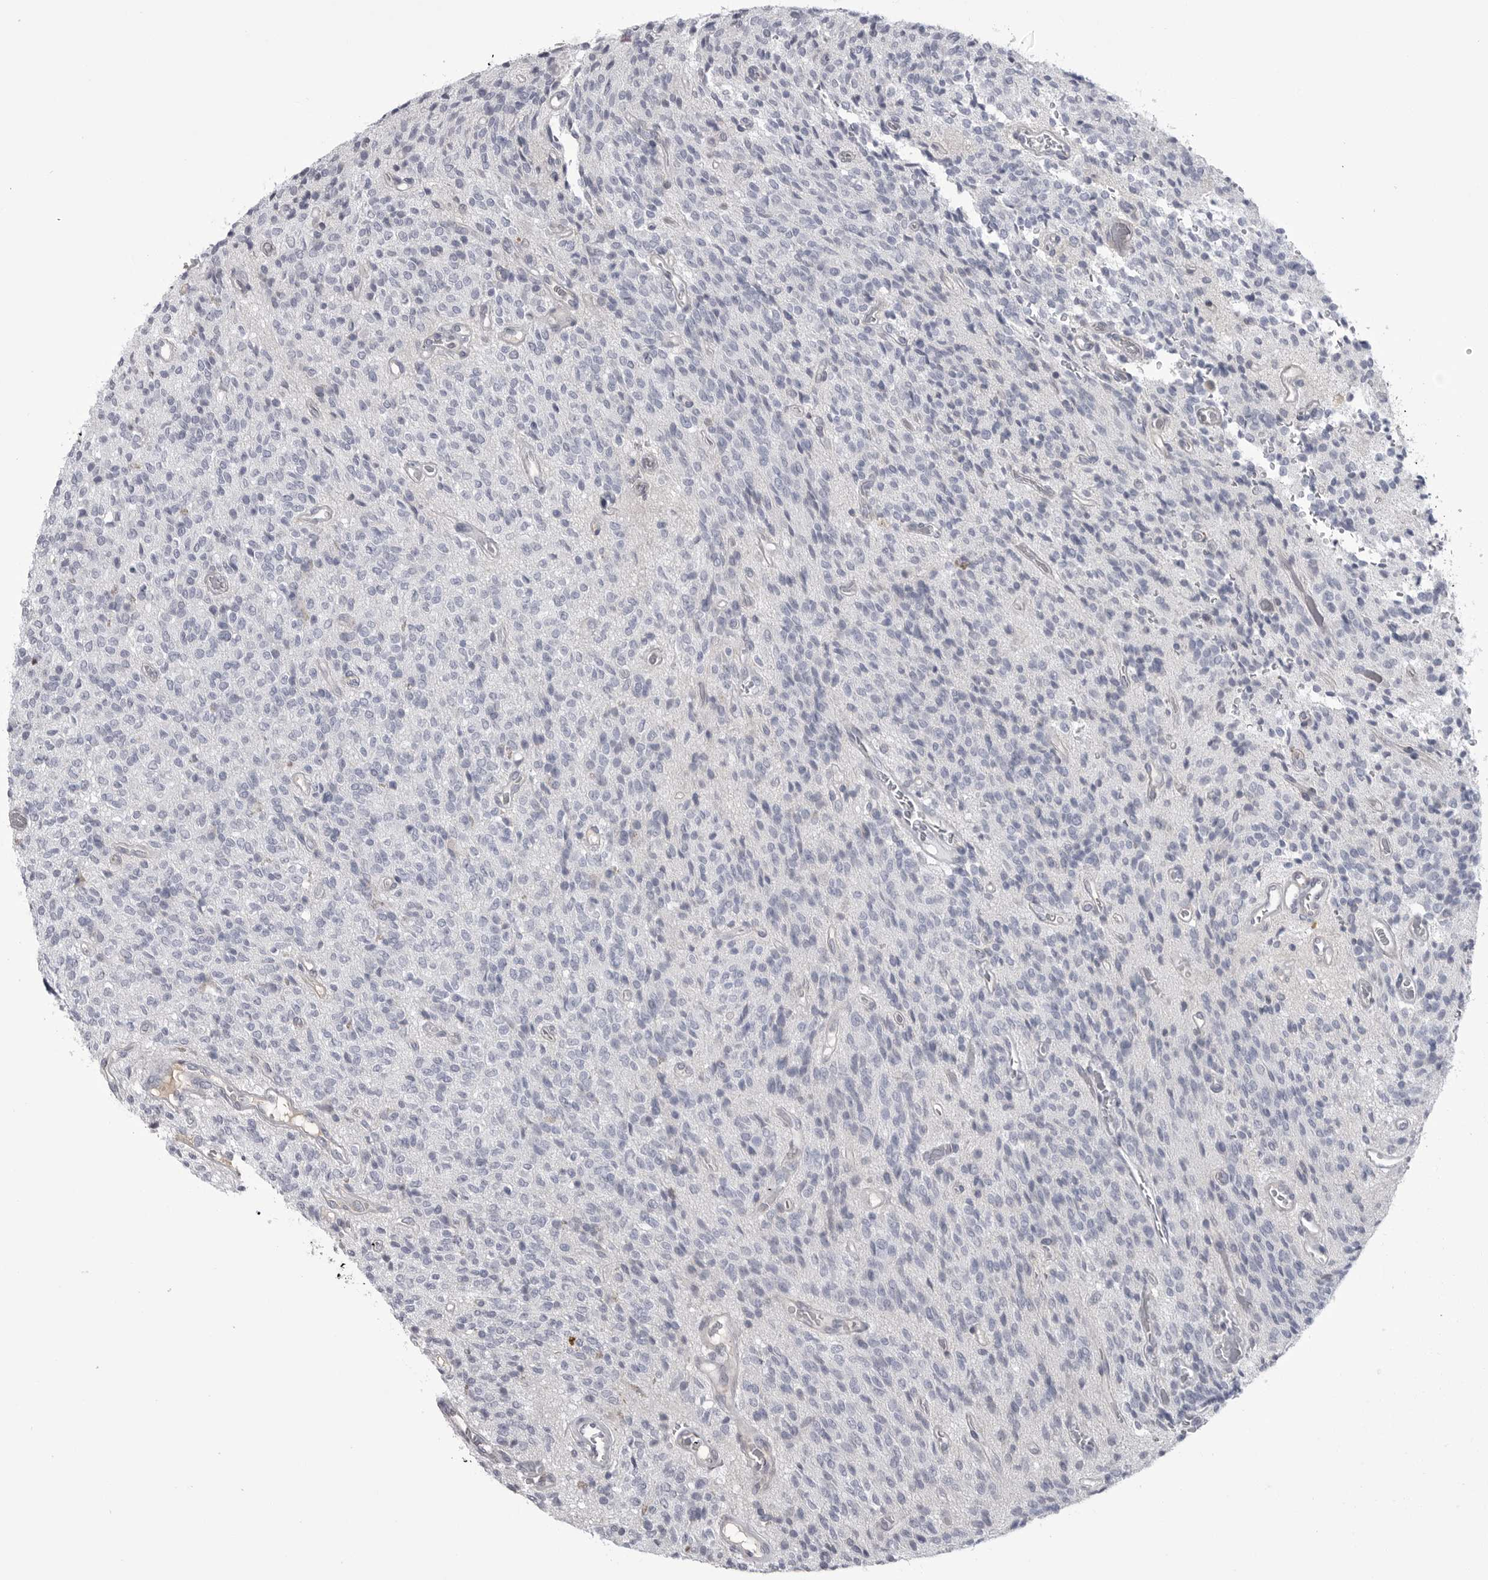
{"staining": {"intensity": "negative", "quantity": "none", "location": "none"}, "tissue": "glioma", "cell_type": "Tumor cells", "image_type": "cancer", "snomed": [{"axis": "morphology", "description": "Glioma, malignant, High grade"}, {"axis": "topography", "description": "Brain"}], "caption": "High magnification brightfield microscopy of malignant high-grade glioma stained with DAB (3,3'-diaminobenzidine) (brown) and counterstained with hematoxylin (blue): tumor cells show no significant expression. The staining is performed using DAB (3,3'-diaminobenzidine) brown chromogen with nuclei counter-stained in using hematoxylin.", "gene": "FKBP2", "patient": {"sex": "male", "age": 34}}